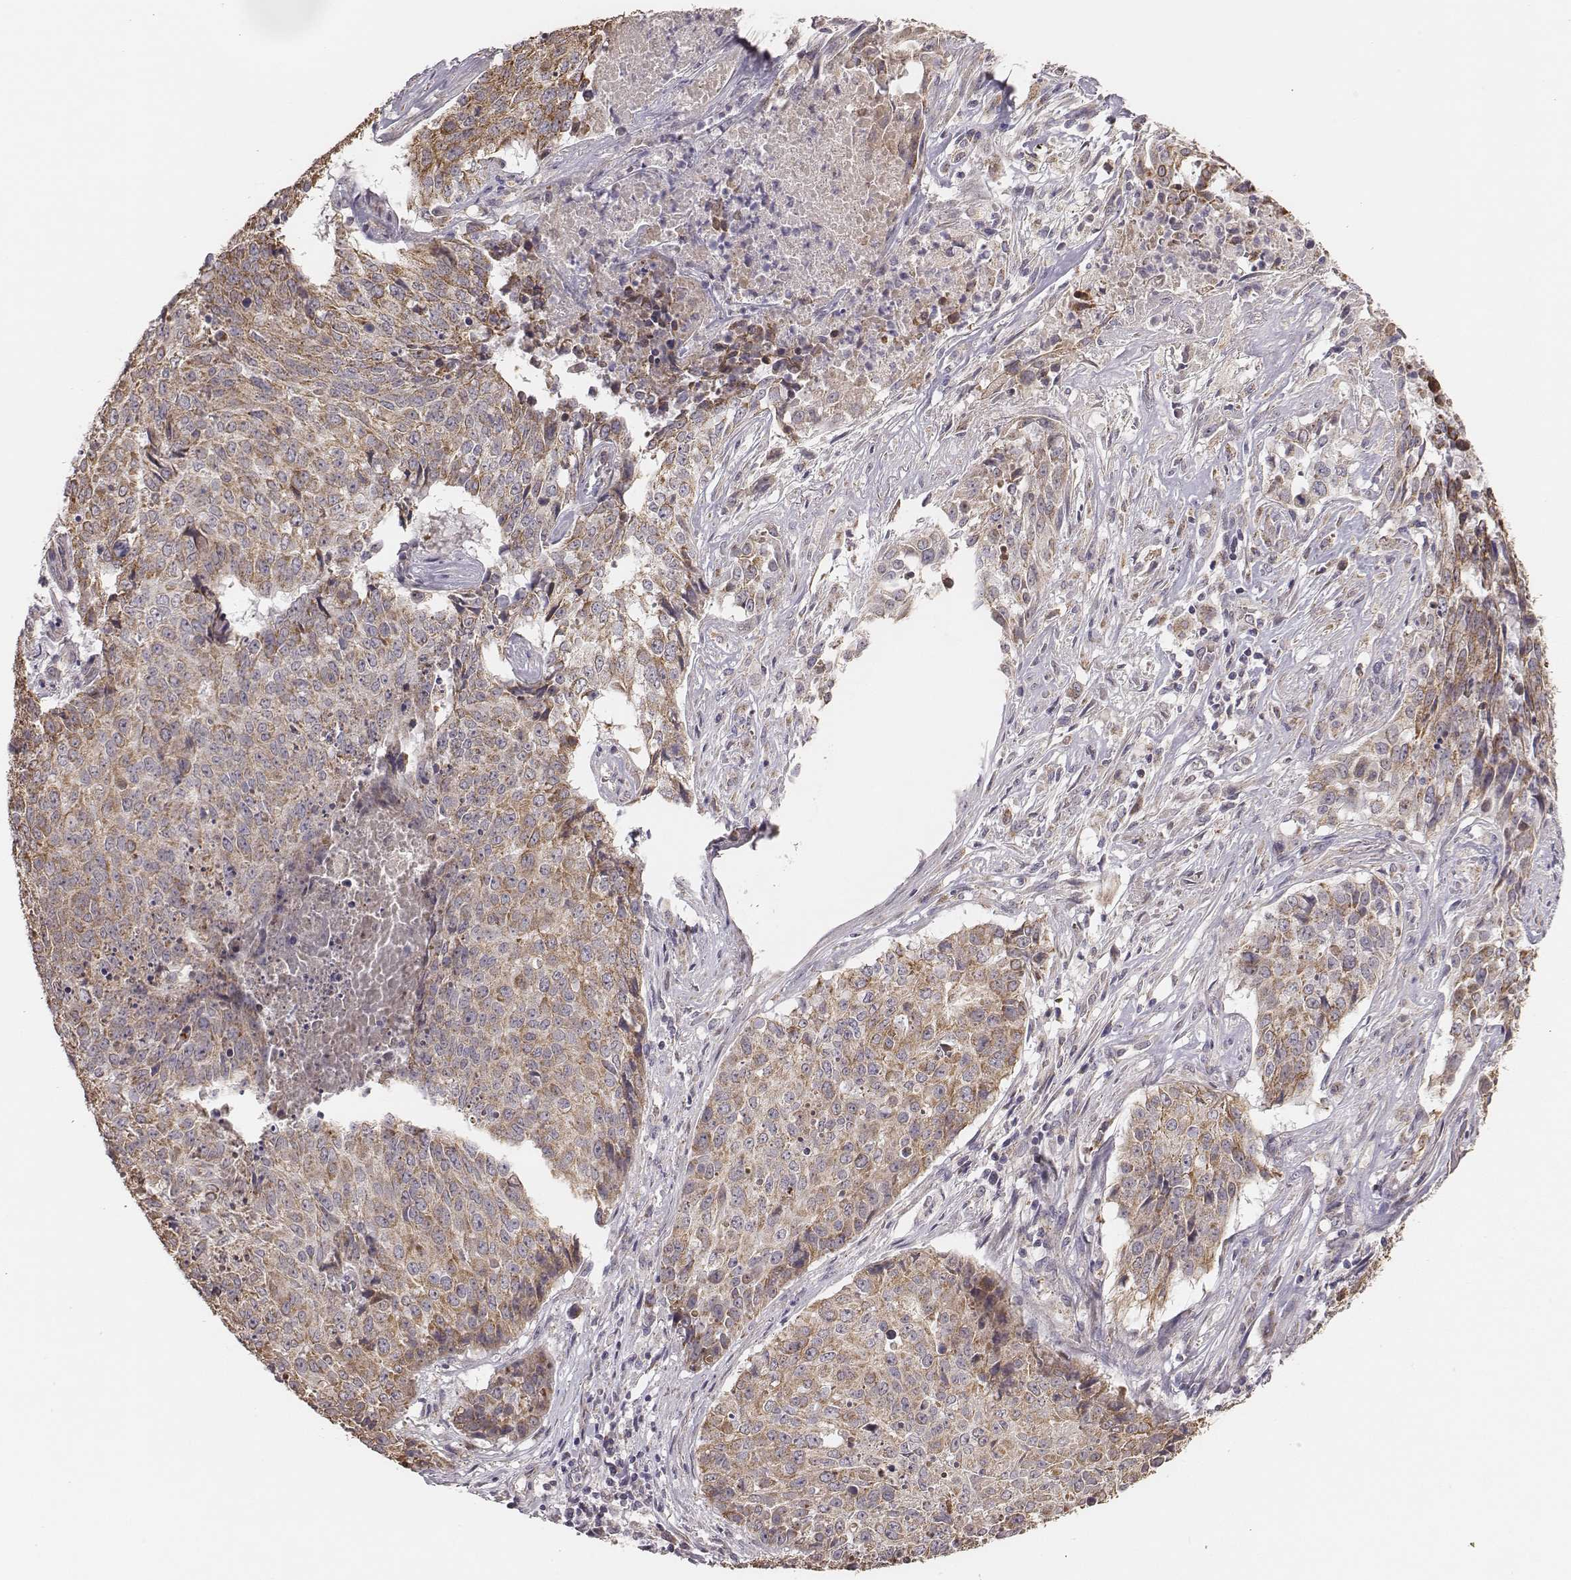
{"staining": {"intensity": "moderate", "quantity": ">75%", "location": "cytoplasmic/membranous"}, "tissue": "lung cancer", "cell_type": "Tumor cells", "image_type": "cancer", "snomed": [{"axis": "morphology", "description": "Normal tissue, NOS"}, {"axis": "morphology", "description": "Squamous cell carcinoma, NOS"}, {"axis": "topography", "description": "Bronchus"}, {"axis": "topography", "description": "Lung"}], "caption": "Immunohistochemical staining of human lung cancer (squamous cell carcinoma) demonstrates medium levels of moderate cytoplasmic/membranous protein staining in approximately >75% of tumor cells.", "gene": "HAVCR1", "patient": {"sex": "male", "age": 64}}